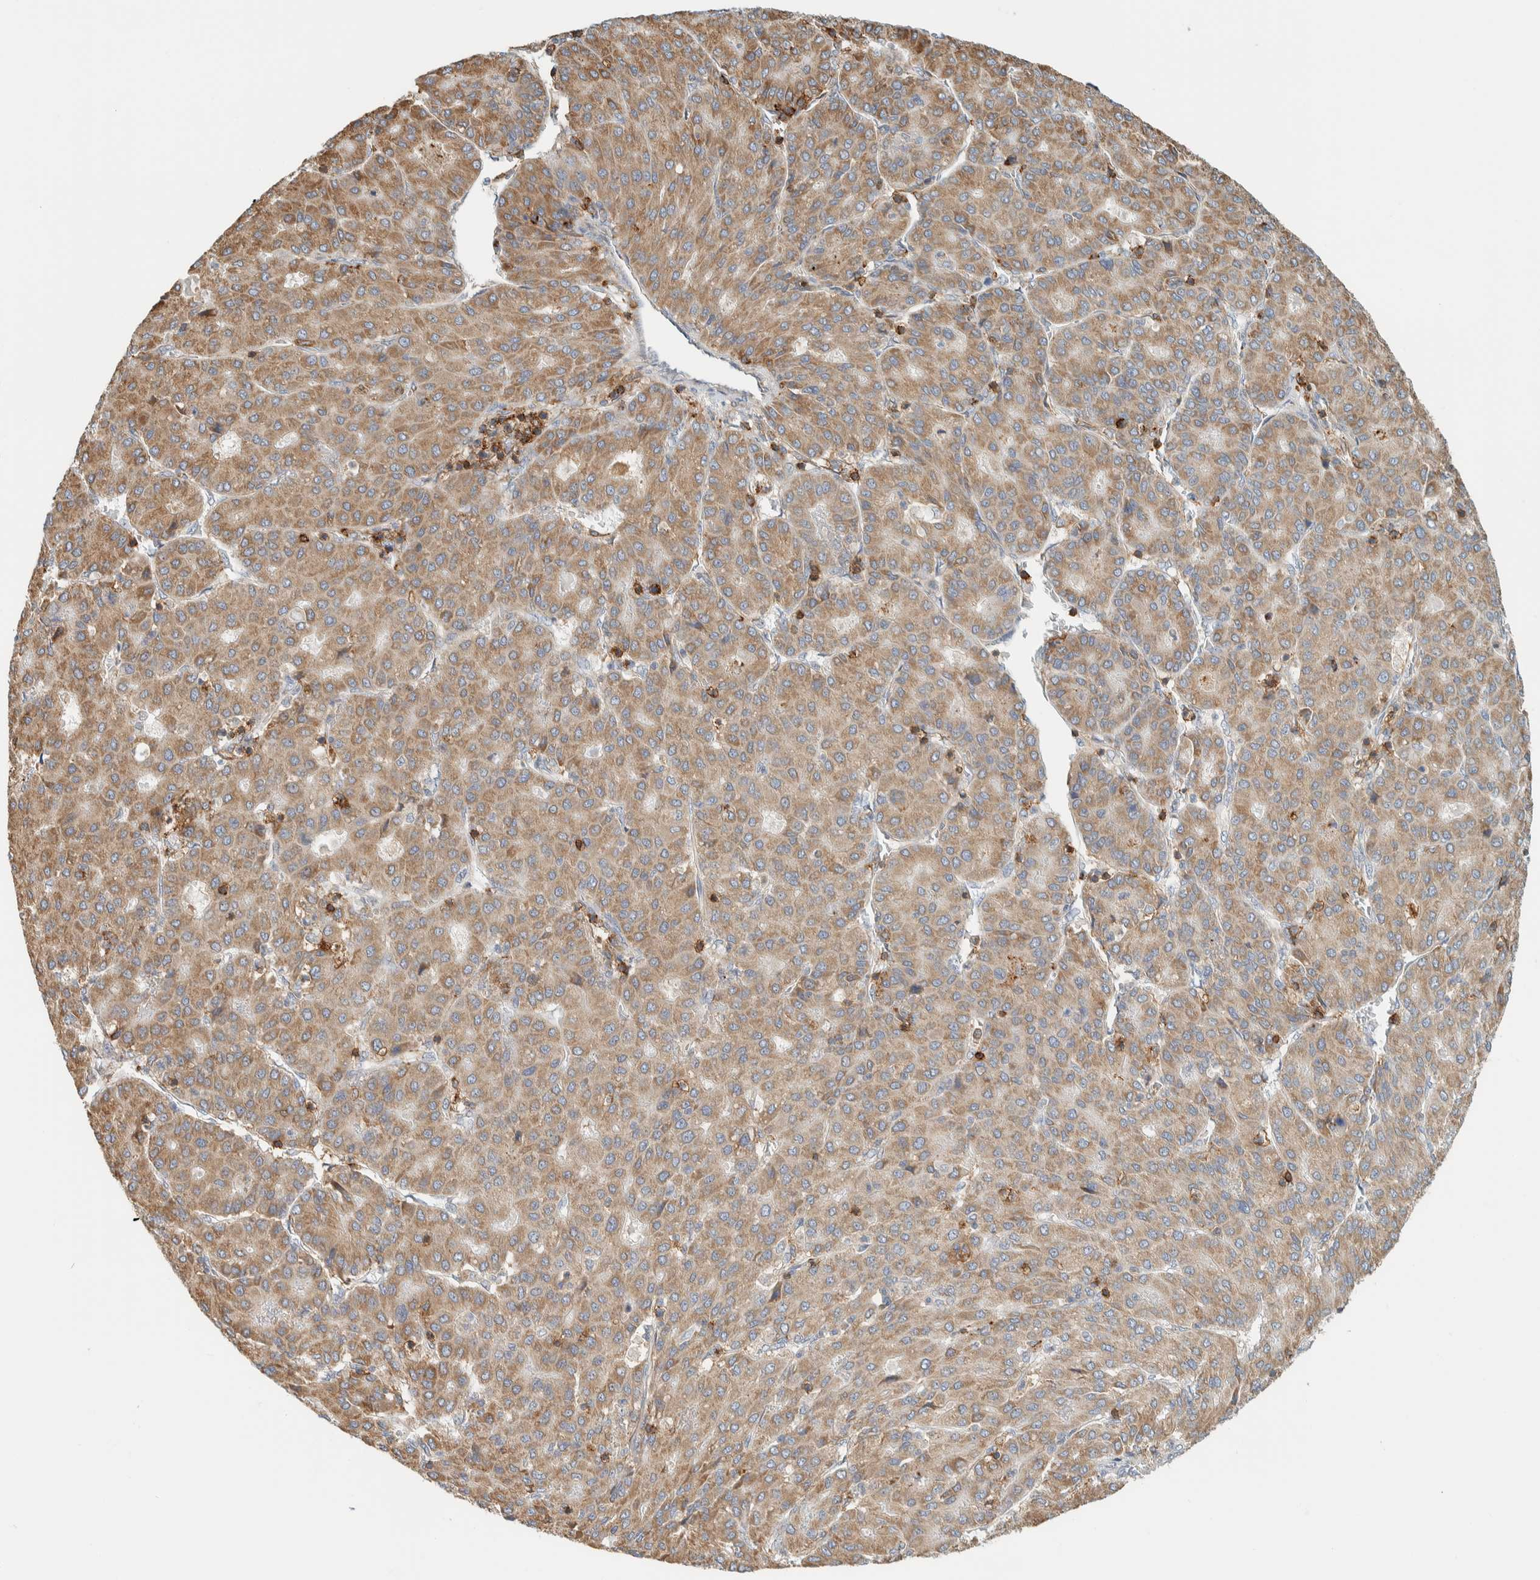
{"staining": {"intensity": "moderate", "quantity": ">75%", "location": "cytoplasmic/membranous"}, "tissue": "liver cancer", "cell_type": "Tumor cells", "image_type": "cancer", "snomed": [{"axis": "morphology", "description": "Carcinoma, Hepatocellular, NOS"}, {"axis": "topography", "description": "Liver"}], "caption": "Protein expression analysis of liver hepatocellular carcinoma demonstrates moderate cytoplasmic/membranous staining in approximately >75% of tumor cells. (brown staining indicates protein expression, while blue staining denotes nuclei).", "gene": "CCDC57", "patient": {"sex": "male", "age": 65}}